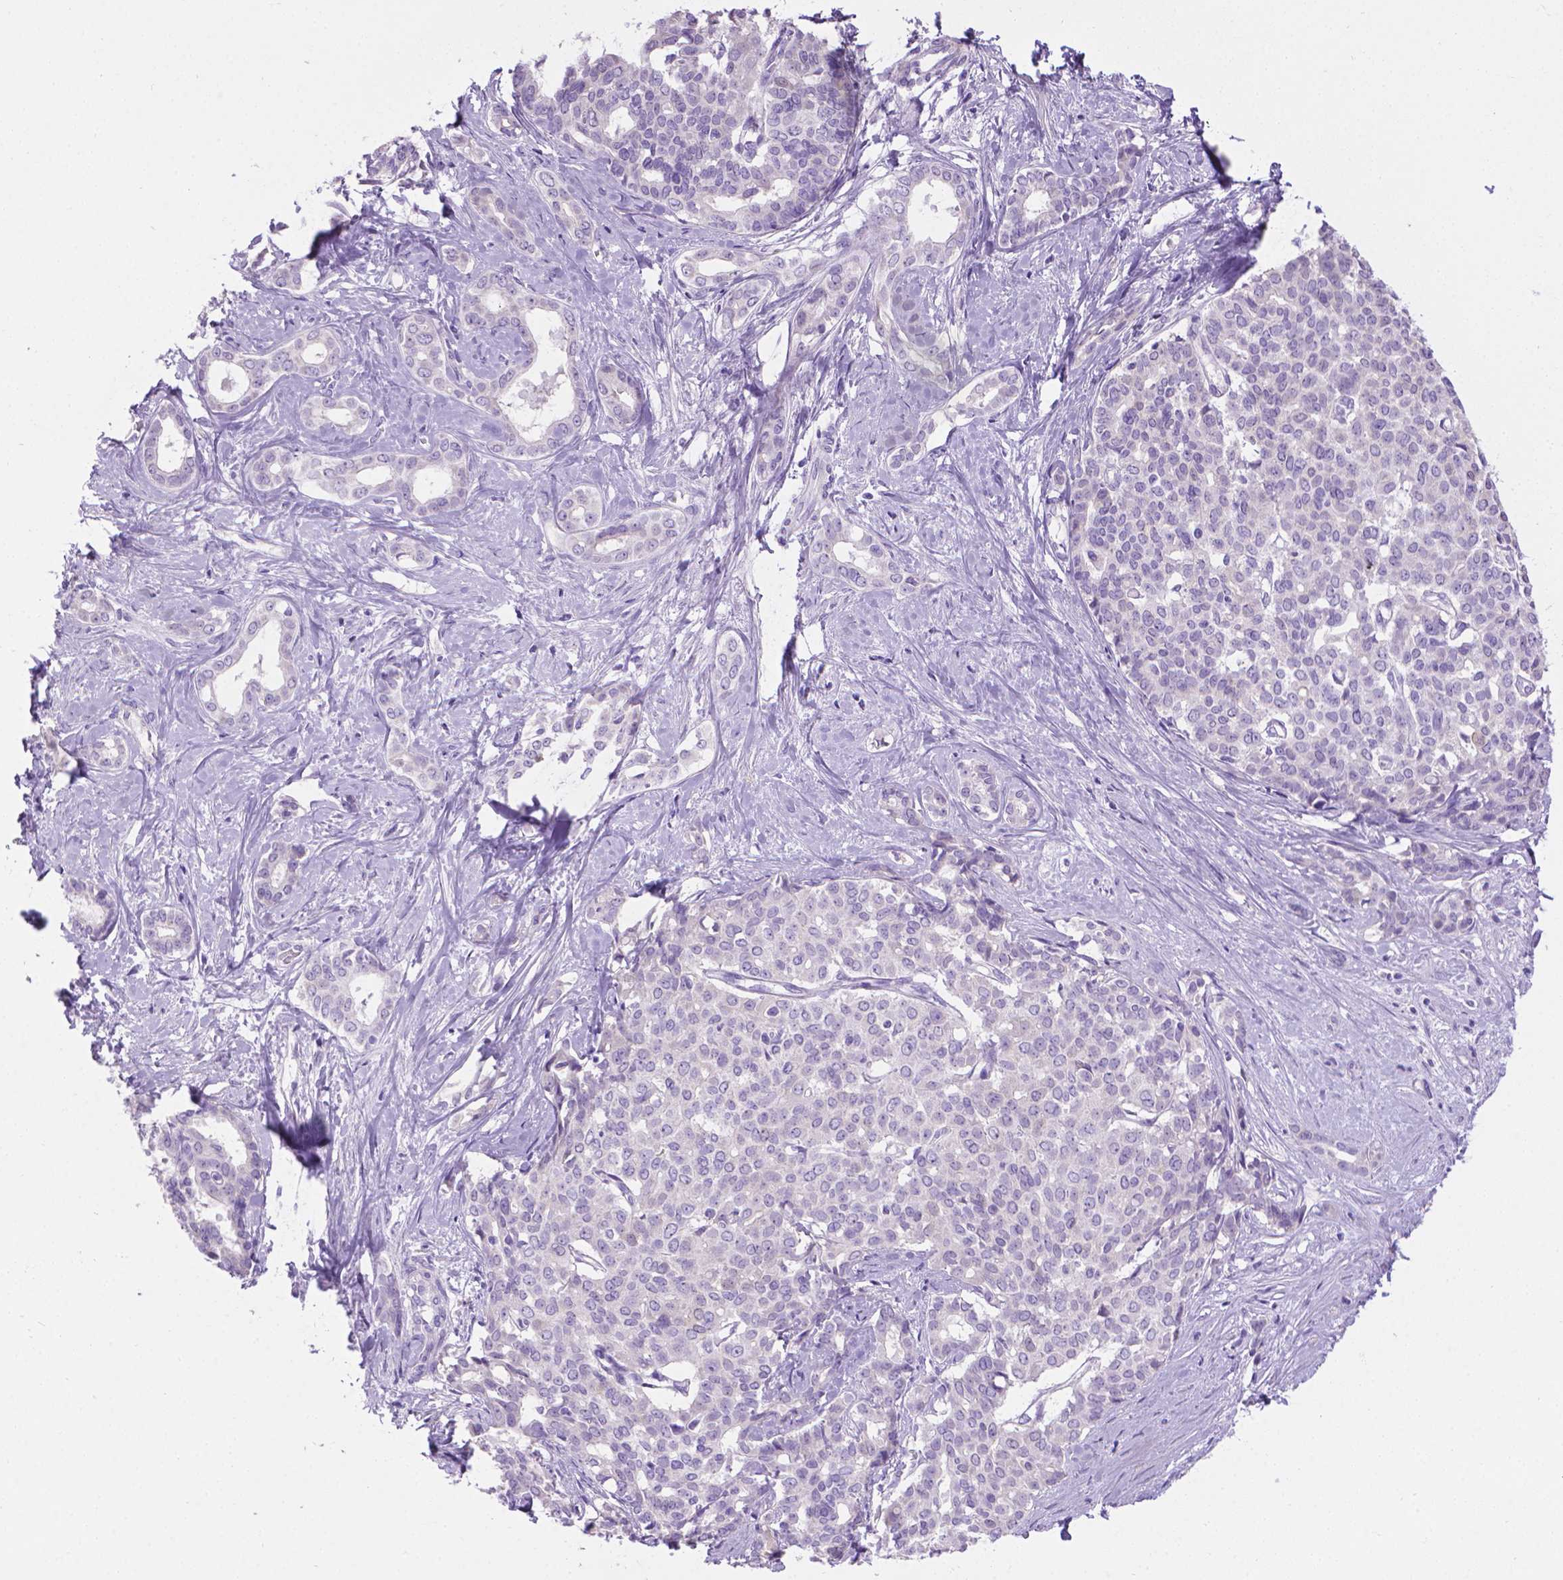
{"staining": {"intensity": "negative", "quantity": "none", "location": "none"}, "tissue": "liver cancer", "cell_type": "Tumor cells", "image_type": "cancer", "snomed": [{"axis": "morphology", "description": "Cholangiocarcinoma"}, {"axis": "topography", "description": "Liver"}], "caption": "Immunohistochemistry histopathology image of liver cancer stained for a protein (brown), which demonstrates no expression in tumor cells. (DAB immunohistochemistry (IHC), high magnification).", "gene": "PNMA2", "patient": {"sex": "female", "age": 47}}